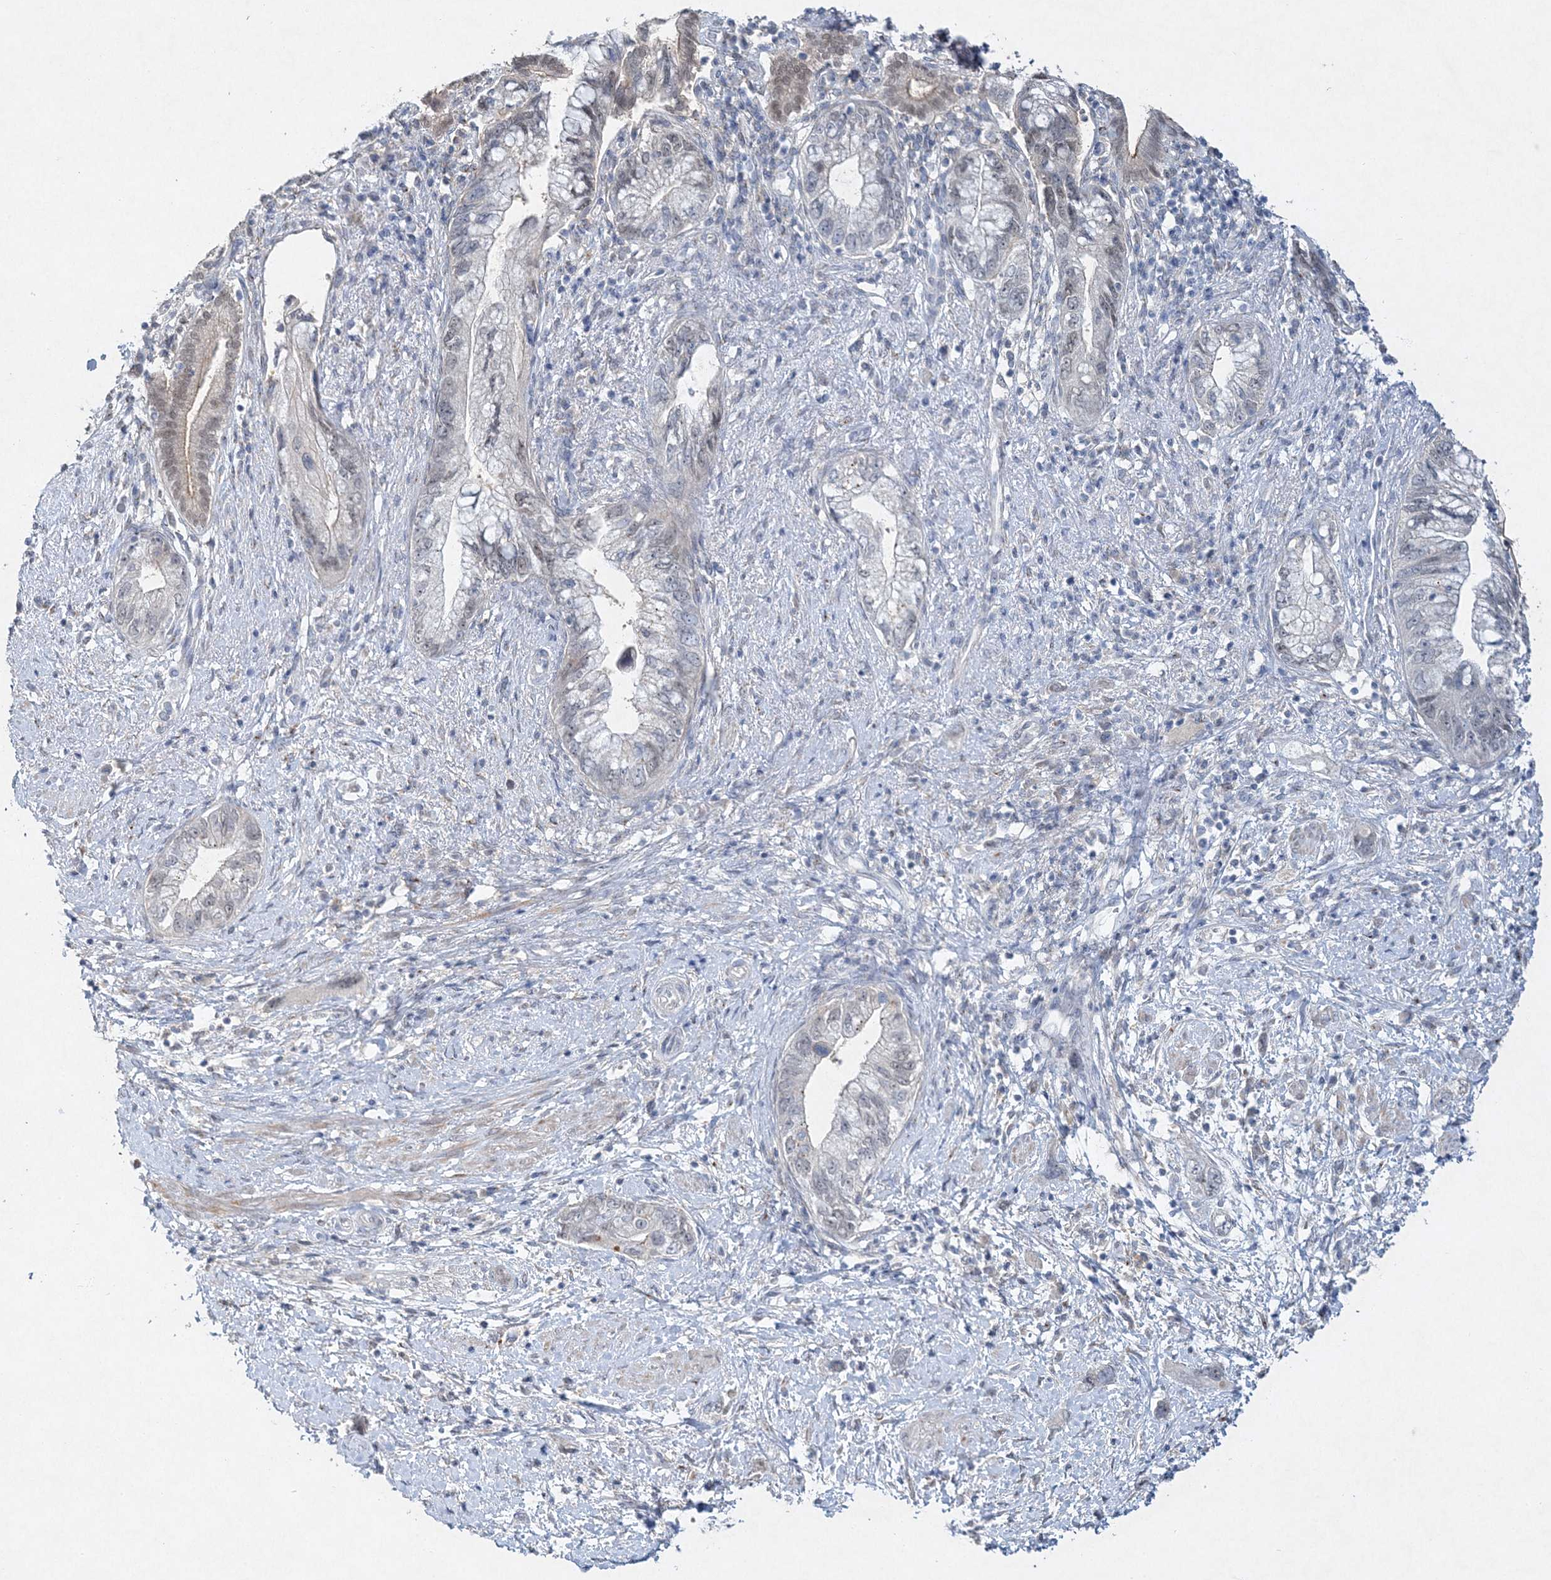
{"staining": {"intensity": "negative", "quantity": "none", "location": "none"}, "tissue": "pancreatic cancer", "cell_type": "Tumor cells", "image_type": "cancer", "snomed": [{"axis": "morphology", "description": "Adenocarcinoma, NOS"}, {"axis": "topography", "description": "Pancreas"}], "caption": "The immunohistochemistry (IHC) image has no significant expression in tumor cells of adenocarcinoma (pancreatic) tissue. (DAB IHC, high magnification).", "gene": "MAT2B", "patient": {"sex": "female", "age": 73}}